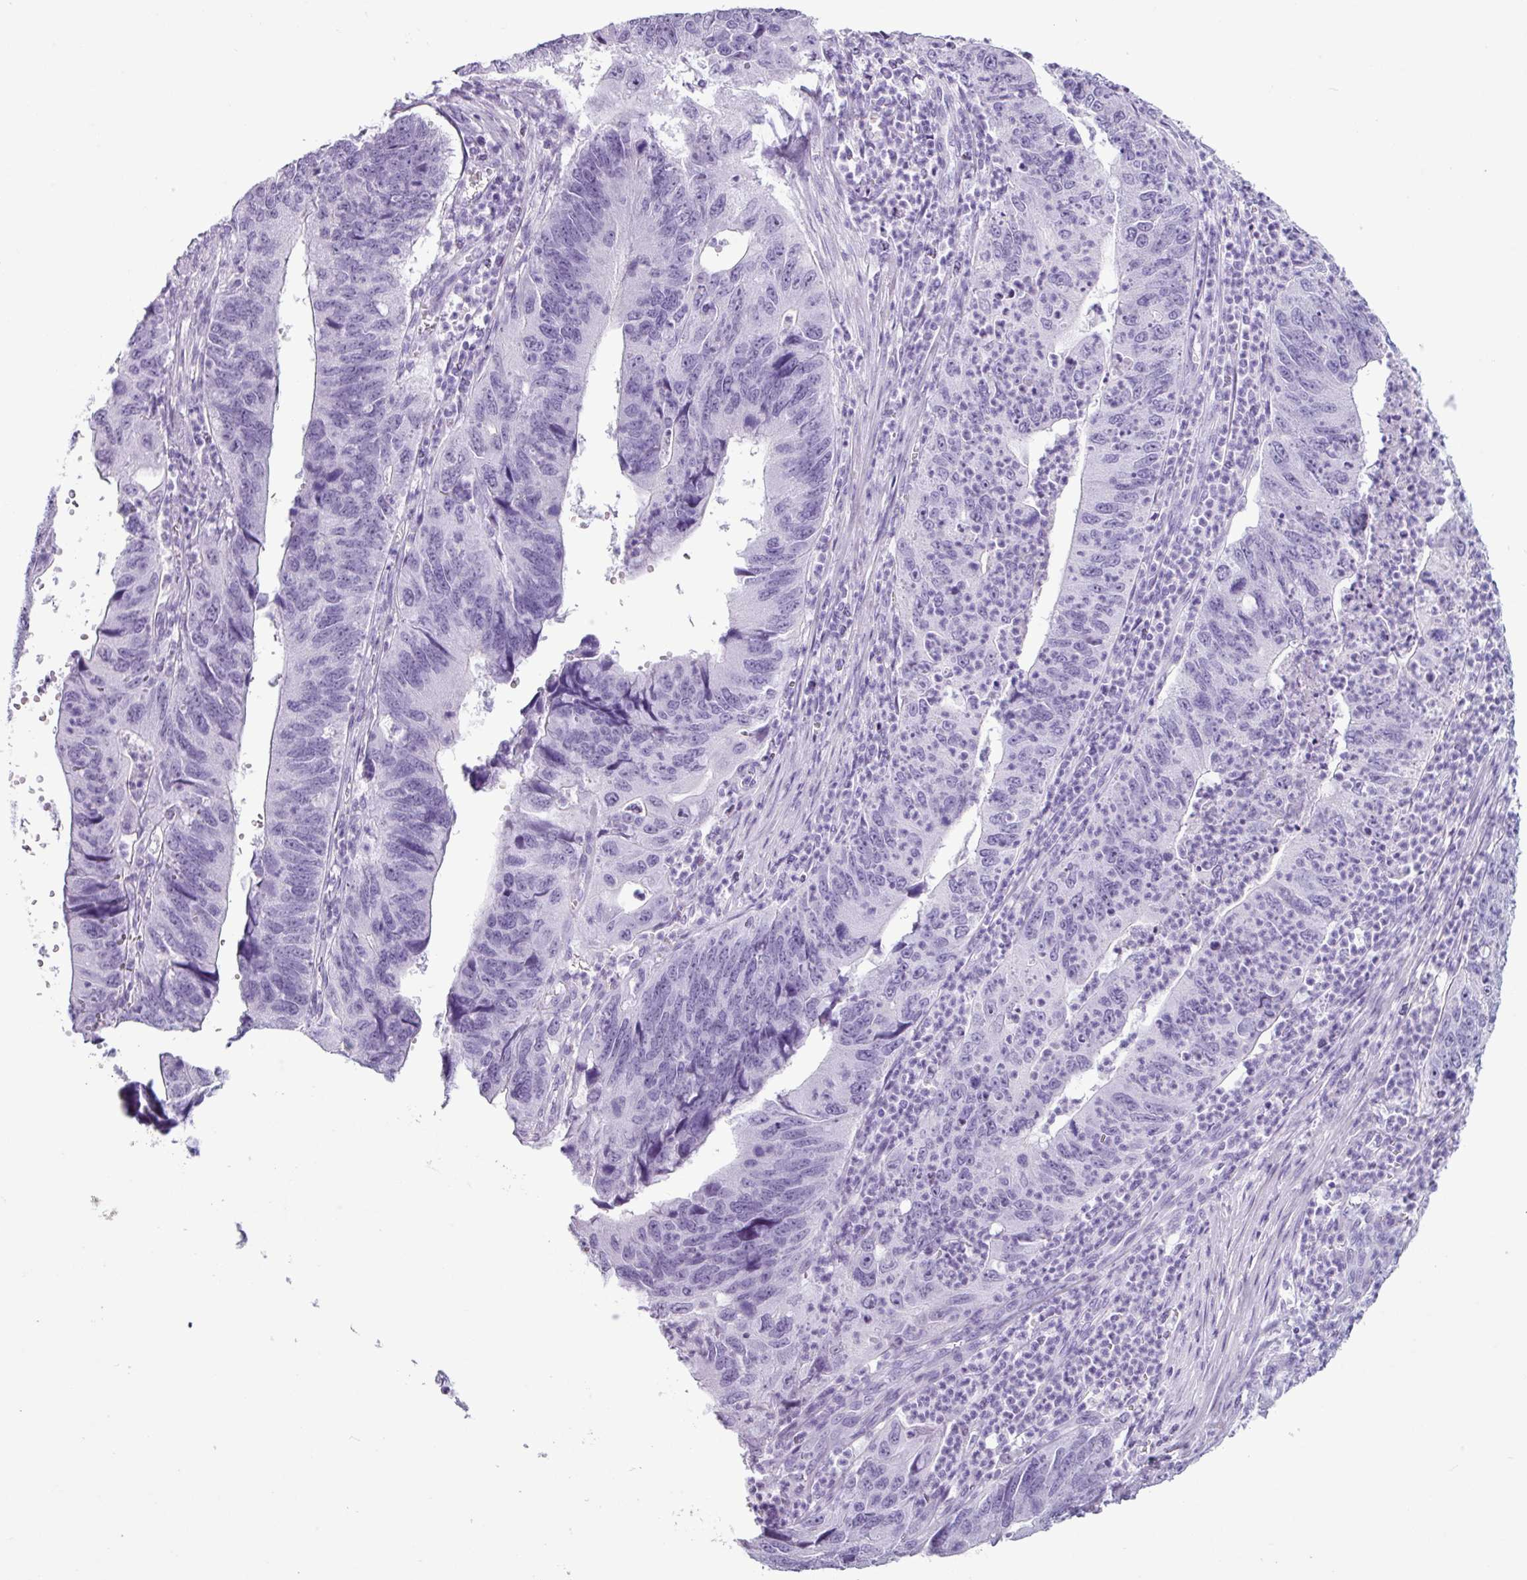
{"staining": {"intensity": "negative", "quantity": "none", "location": "none"}, "tissue": "stomach cancer", "cell_type": "Tumor cells", "image_type": "cancer", "snomed": [{"axis": "morphology", "description": "Adenocarcinoma, NOS"}, {"axis": "topography", "description": "Stomach"}], "caption": "Immunohistochemistry histopathology image of adenocarcinoma (stomach) stained for a protein (brown), which displays no expression in tumor cells. (DAB immunohistochemistry (IHC) visualized using brightfield microscopy, high magnification).", "gene": "SCT", "patient": {"sex": "male", "age": 59}}